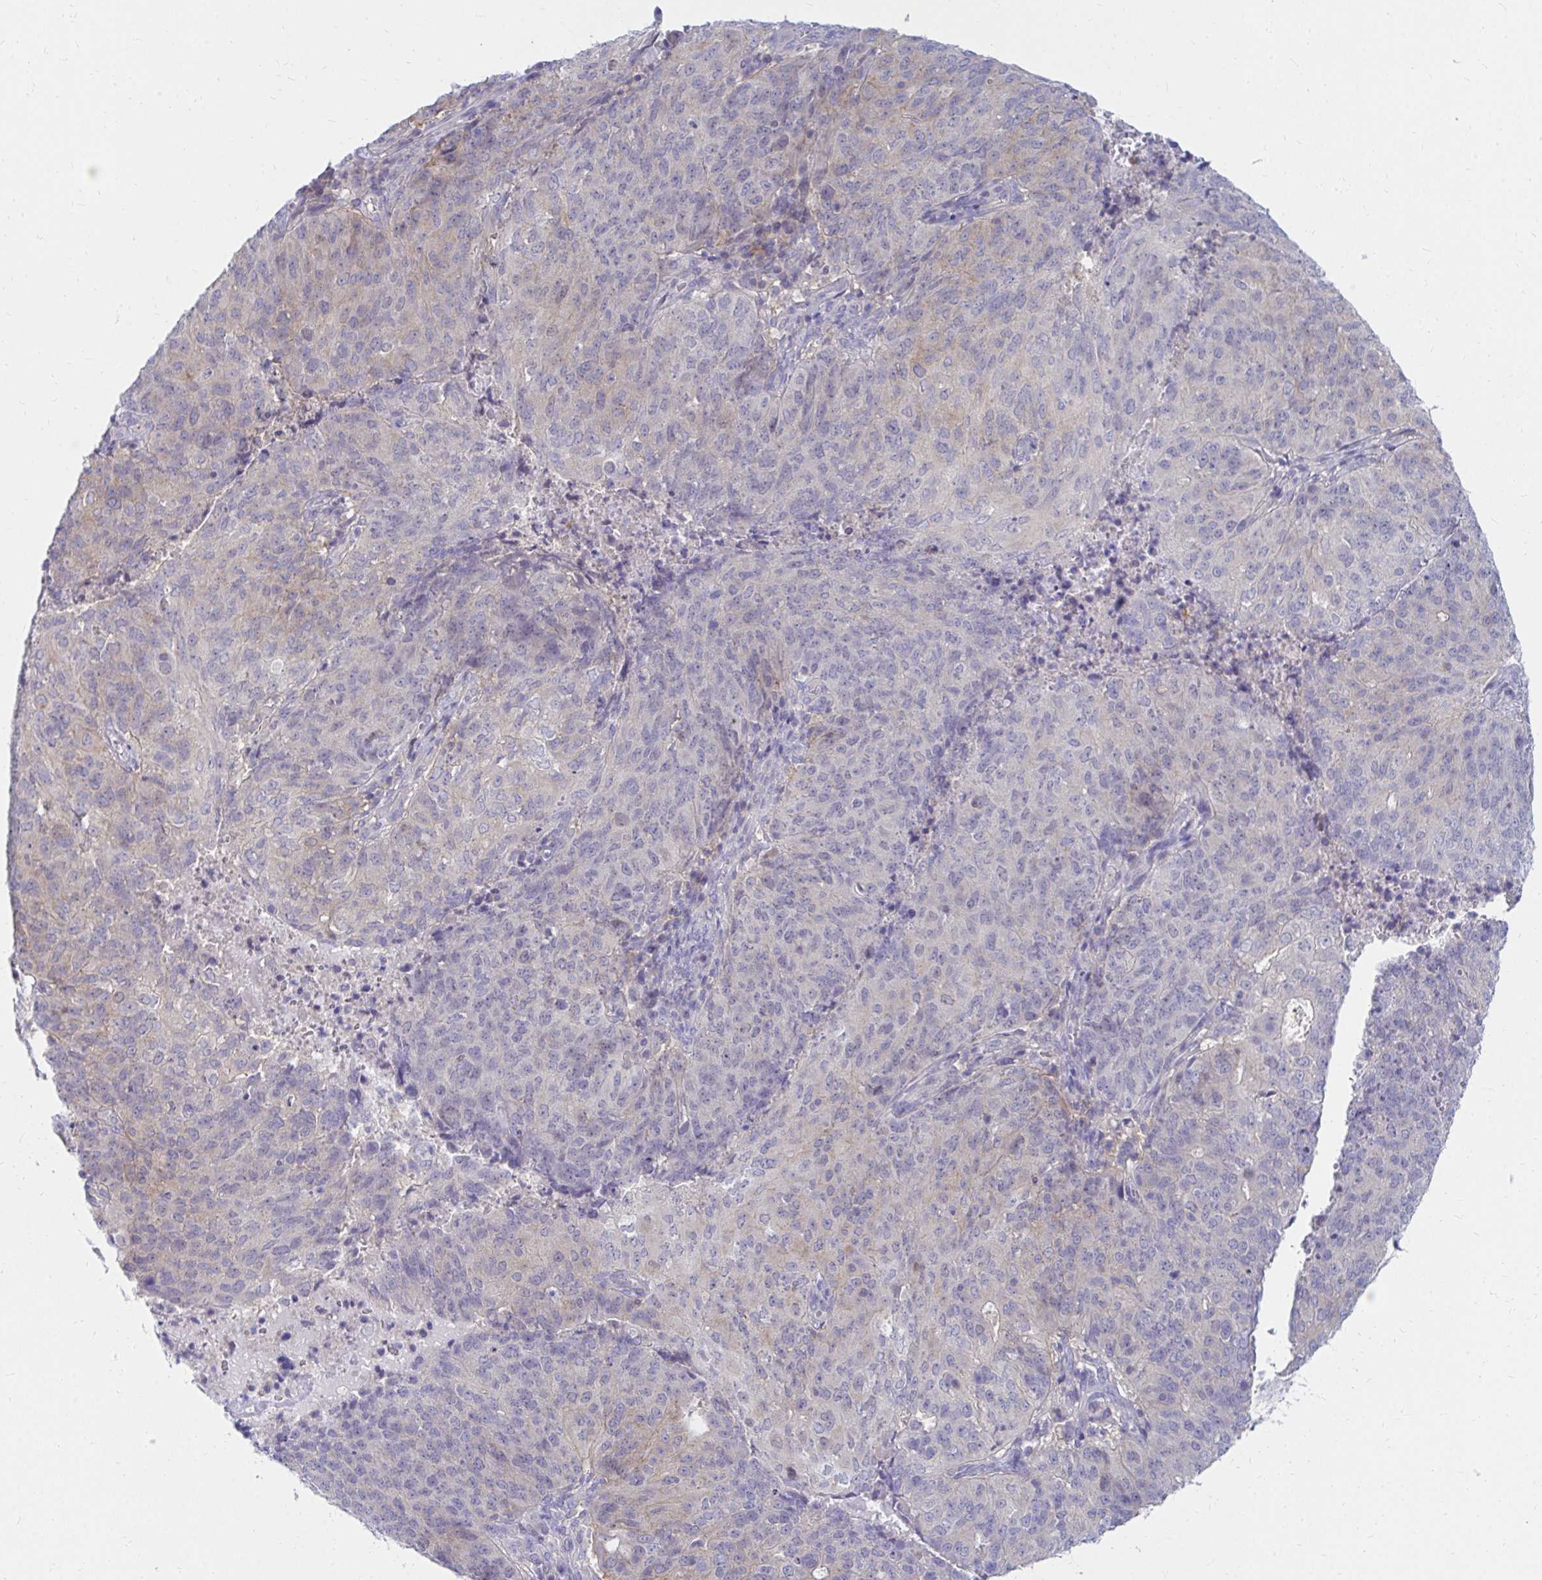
{"staining": {"intensity": "weak", "quantity": "<25%", "location": "cytoplasmic/membranous"}, "tissue": "endometrial cancer", "cell_type": "Tumor cells", "image_type": "cancer", "snomed": [{"axis": "morphology", "description": "Adenocarcinoma, NOS"}, {"axis": "topography", "description": "Endometrium"}], "caption": "Tumor cells show no significant protein staining in endometrial adenocarcinoma.", "gene": "C19orf81", "patient": {"sex": "female", "age": 82}}